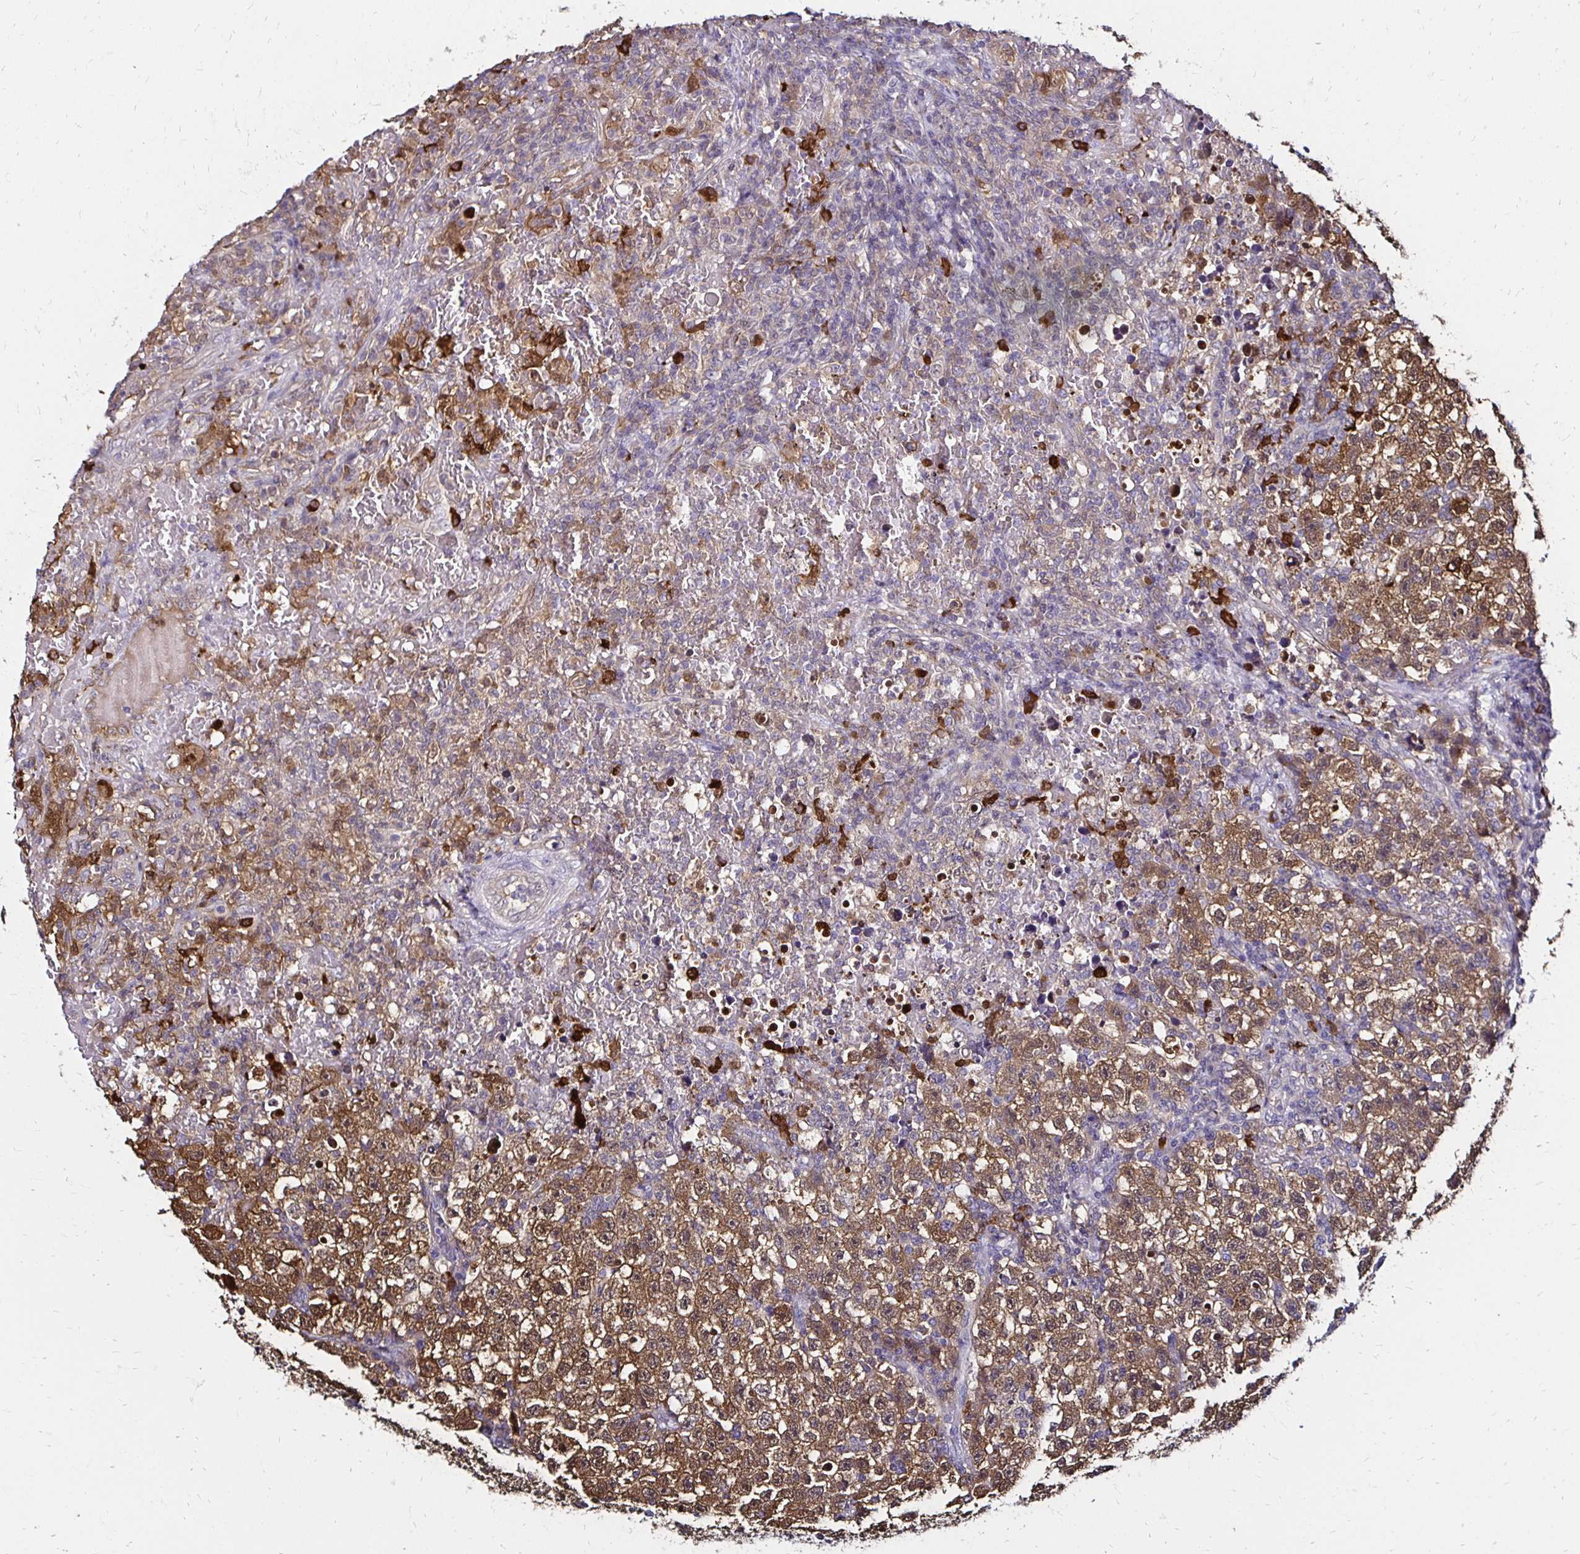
{"staining": {"intensity": "moderate", "quantity": ">75%", "location": "cytoplasmic/membranous,nuclear"}, "tissue": "testis cancer", "cell_type": "Tumor cells", "image_type": "cancer", "snomed": [{"axis": "morphology", "description": "Seminoma, NOS"}, {"axis": "topography", "description": "Testis"}], "caption": "Immunohistochemistry (IHC) staining of seminoma (testis), which reveals medium levels of moderate cytoplasmic/membranous and nuclear expression in approximately >75% of tumor cells indicating moderate cytoplasmic/membranous and nuclear protein positivity. The staining was performed using DAB (brown) for protein detection and nuclei were counterstained in hematoxylin (blue).", "gene": "TXN", "patient": {"sex": "male", "age": 22}}